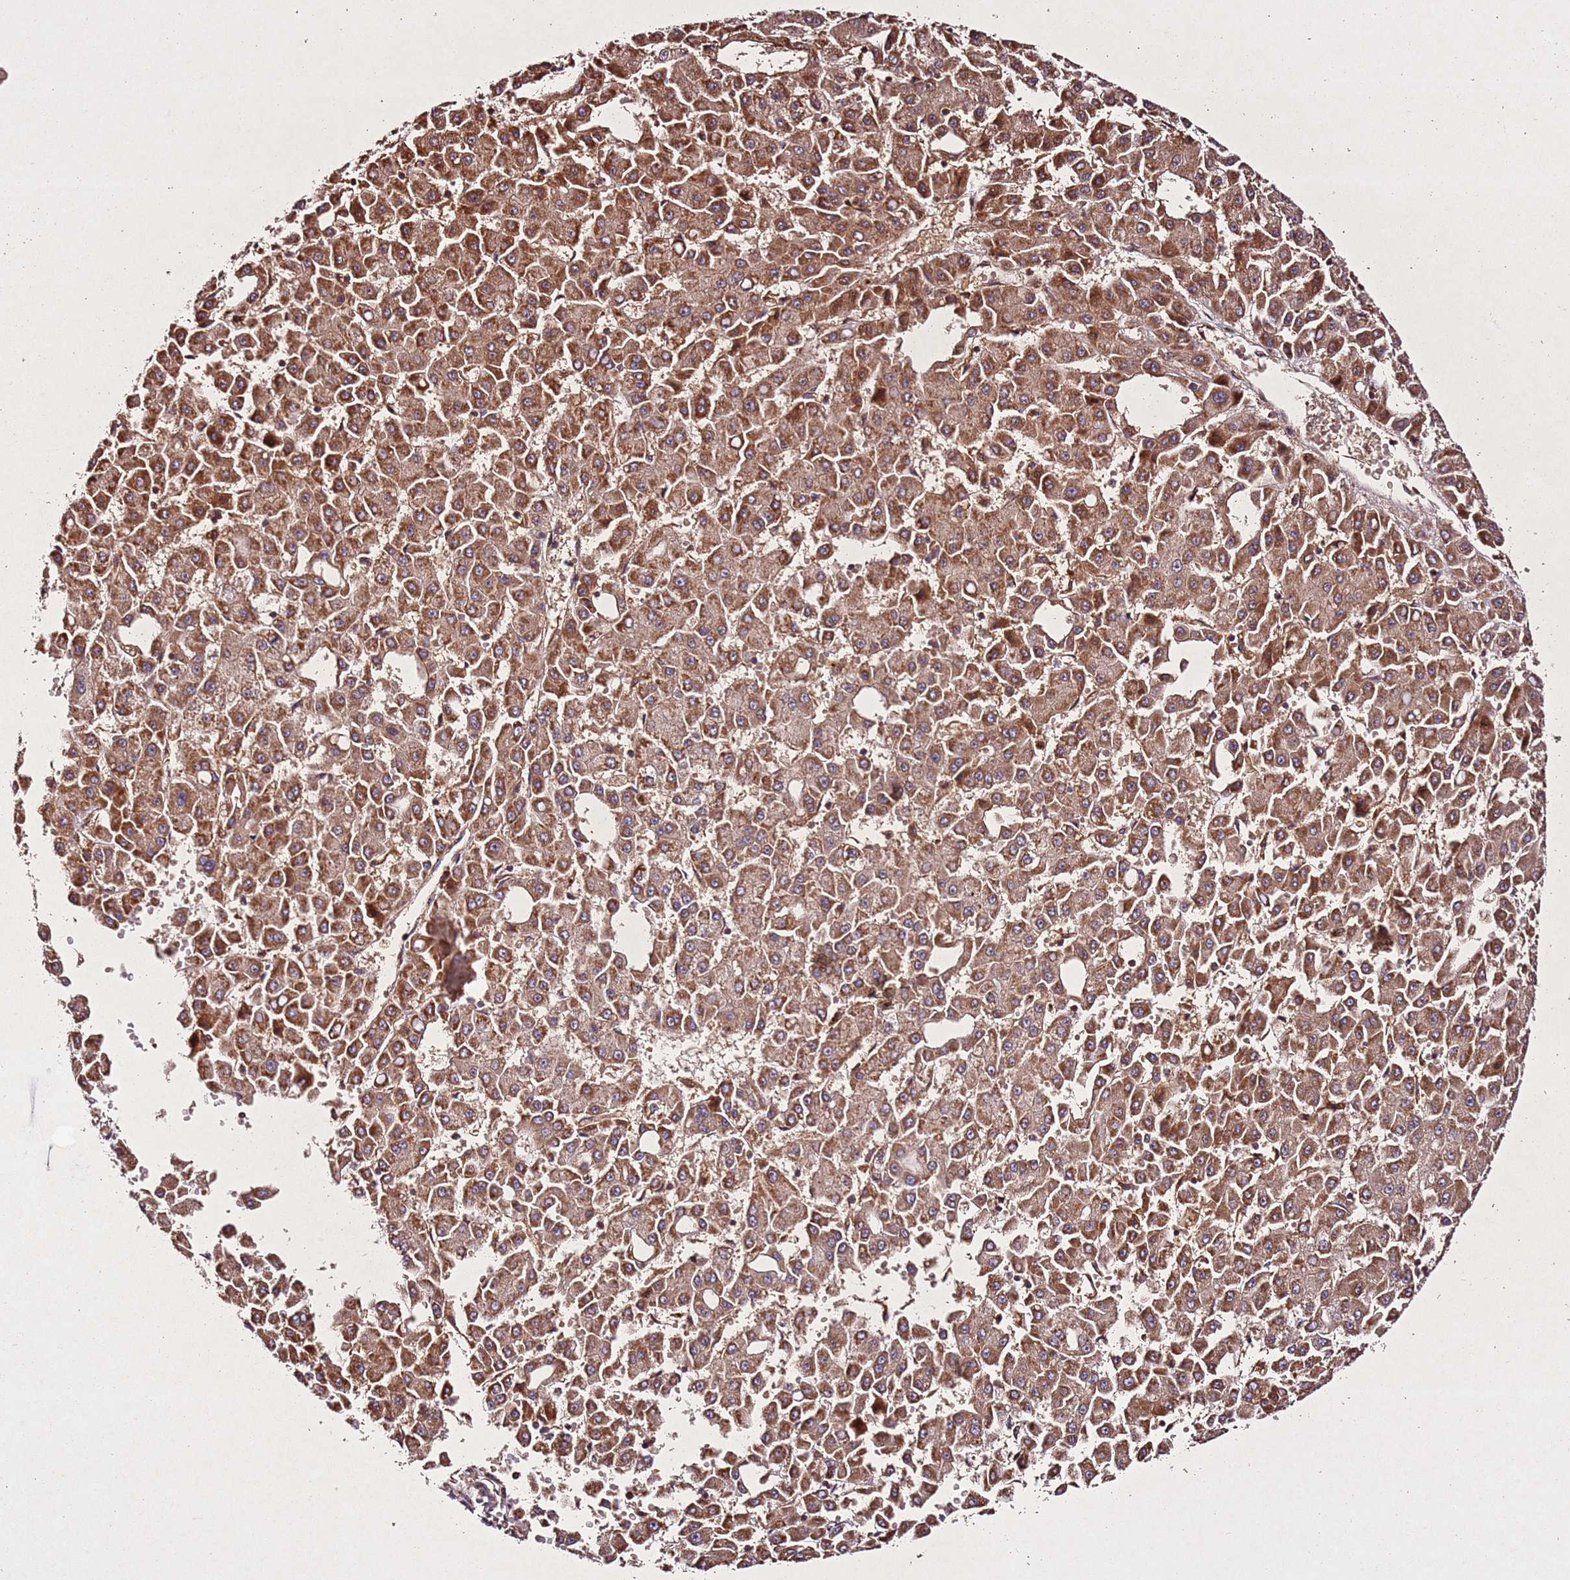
{"staining": {"intensity": "moderate", "quantity": ">75%", "location": "cytoplasmic/membranous"}, "tissue": "liver cancer", "cell_type": "Tumor cells", "image_type": "cancer", "snomed": [{"axis": "morphology", "description": "Carcinoma, Hepatocellular, NOS"}, {"axis": "topography", "description": "Liver"}], "caption": "The photomicrograph shows a brown stain indicating the presence of a protein in the cytoplasmic/membranous of tumor cells in liver cancer.", "gene": "PTMA", "patient": {"sex": "male", "age": 47}}